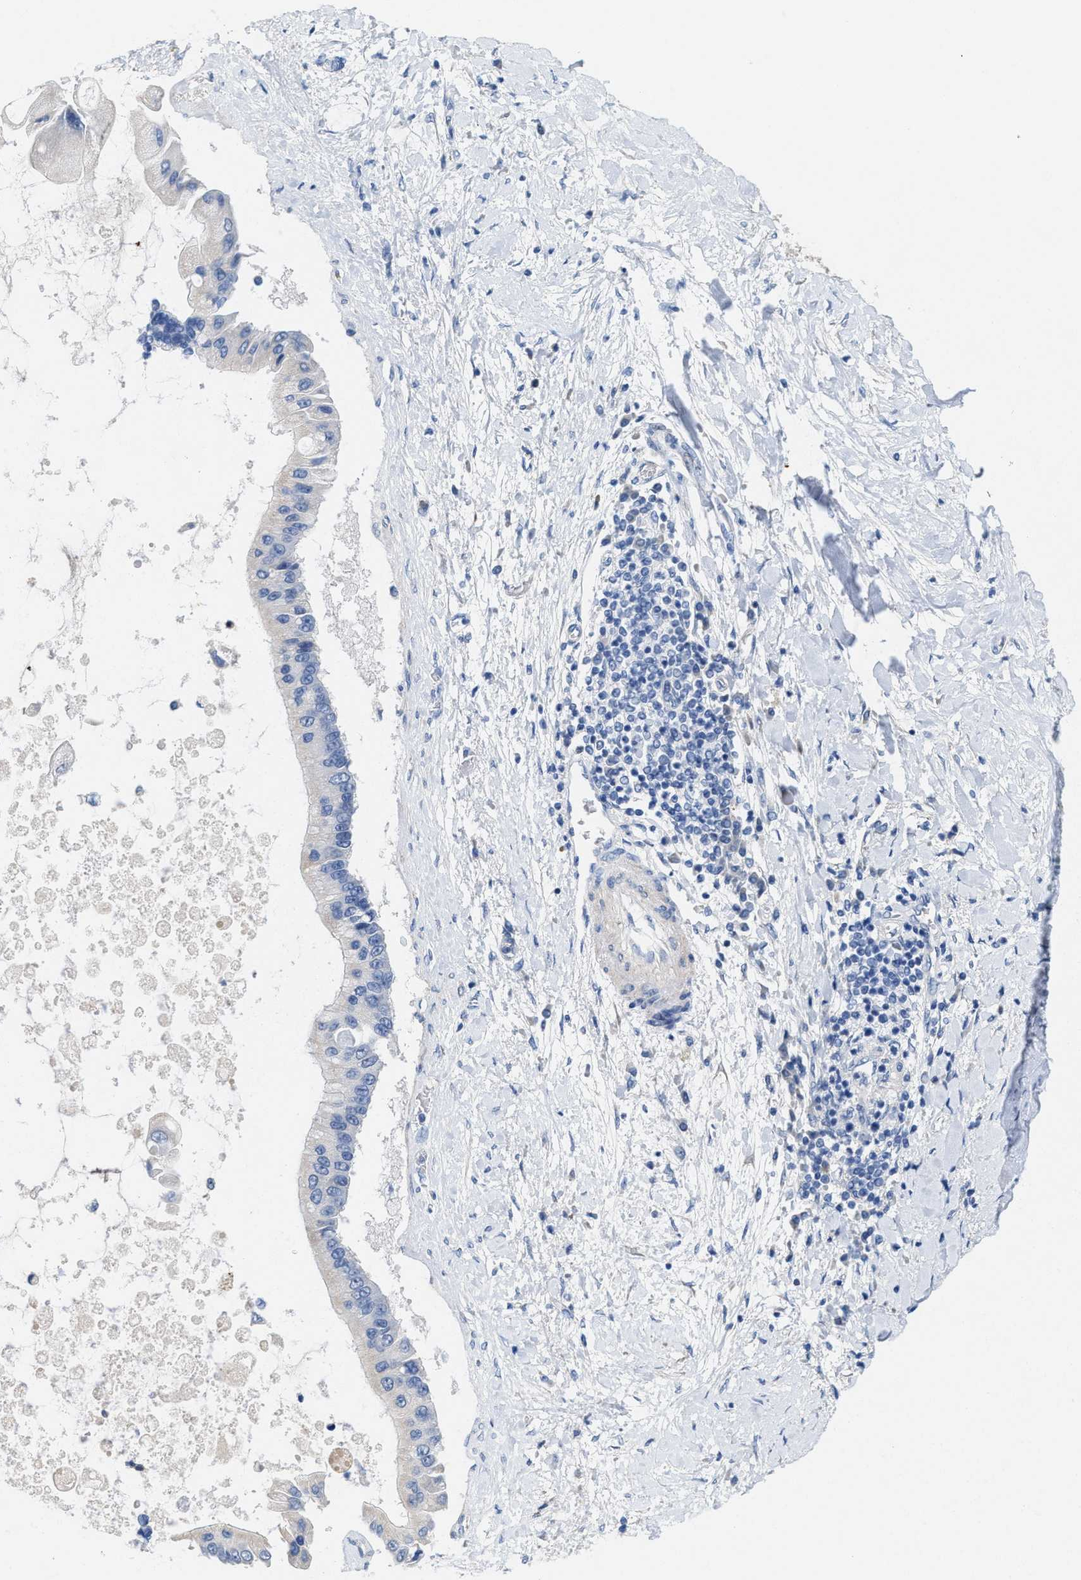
{"staining": {"intensity": "negative", "quantity": "none", "location": "none"}, "tissue": "liver cancer", "cell_type": "Tumor cells", "image_type": "cancer", "snomed": [{"axis": "morphology", "description": "Cholangiocarcinoma"}, {"axis": "topography", "description": "Liver"}], "caption": "Tumor cells are negative for brown protein staining in liver cancer (cholangiocarcinoma).", "gene": "CPA2", "patient": {"sex": "male", "age": 50}}